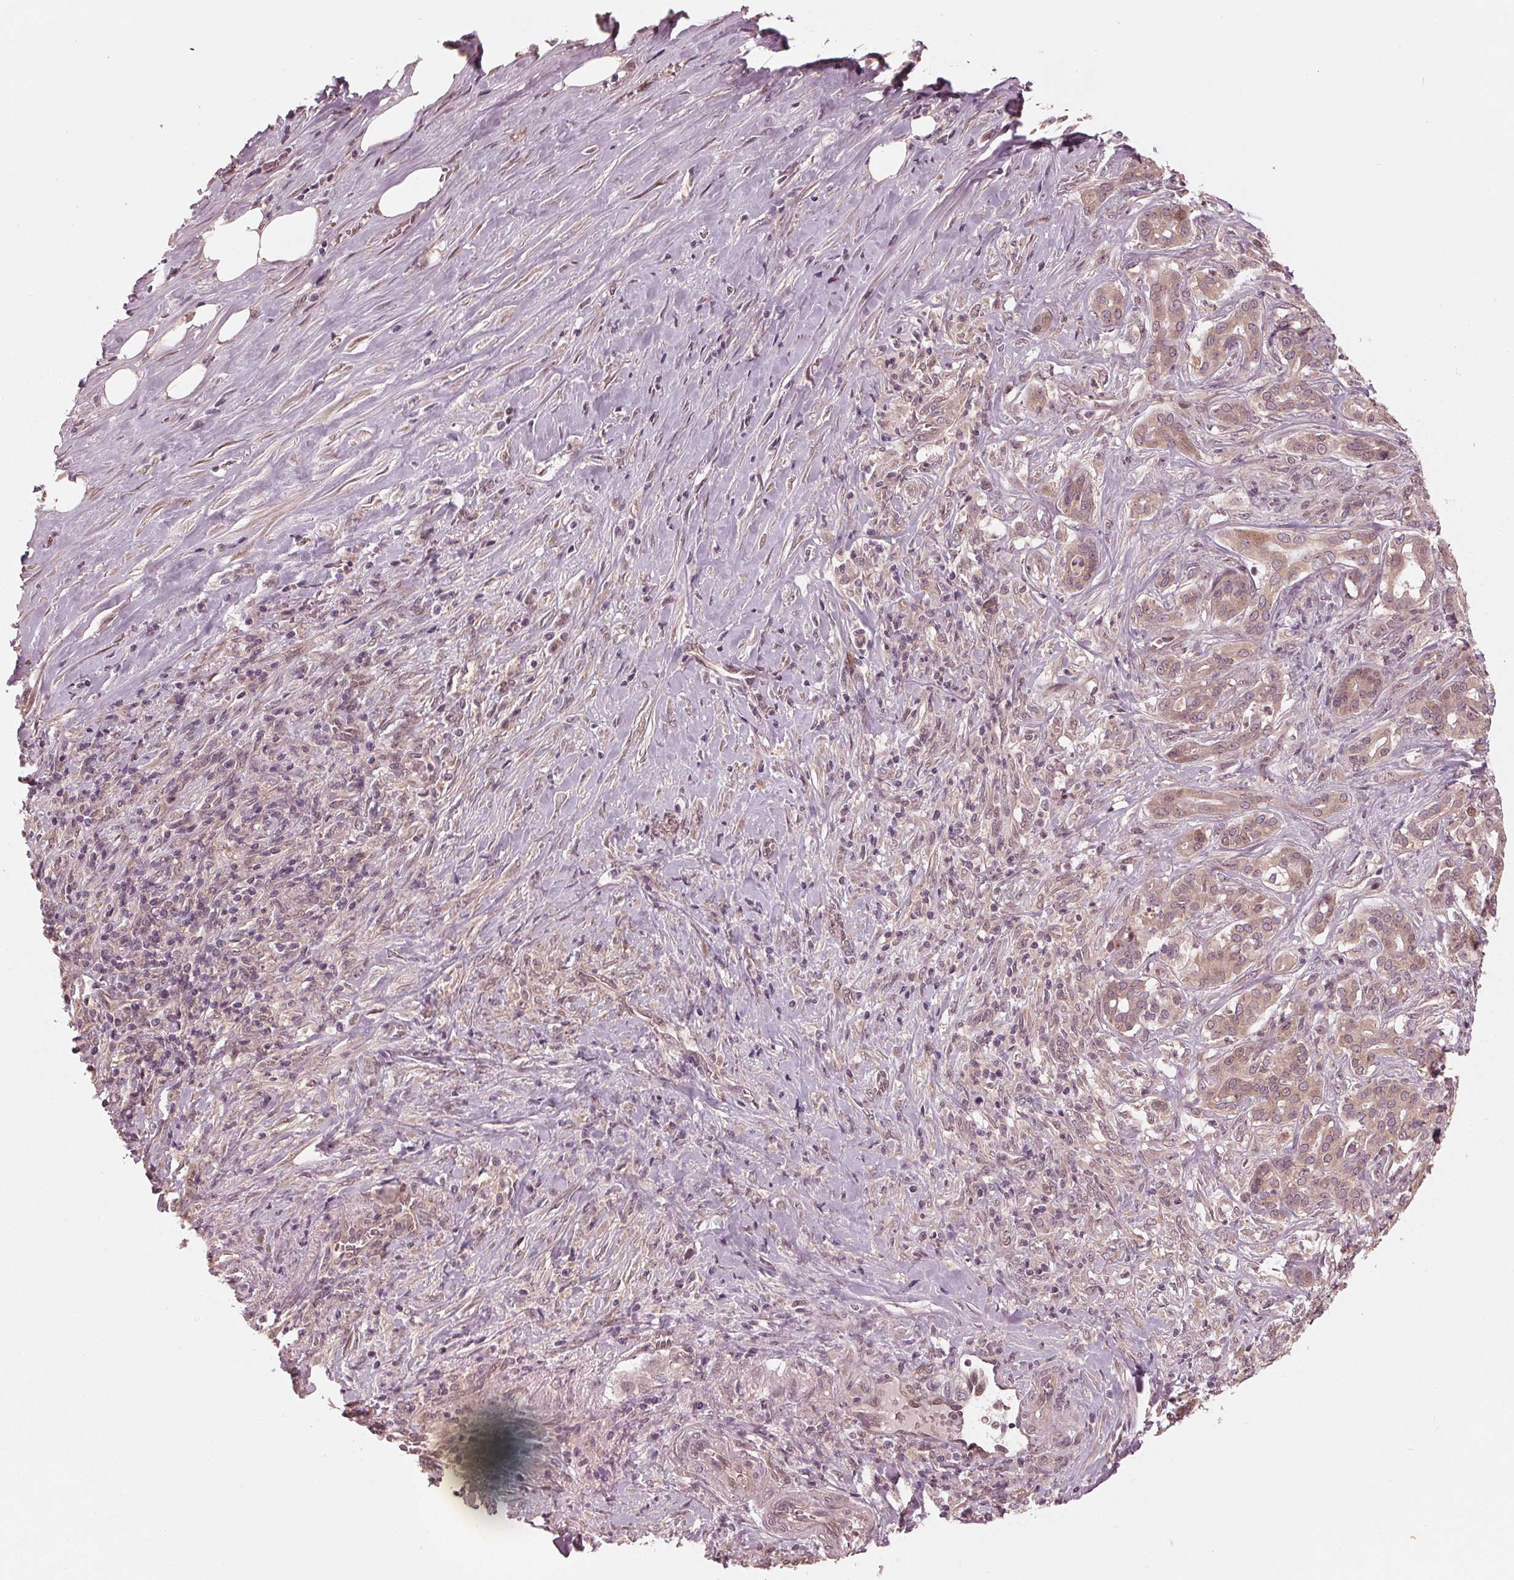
{"staining": {"intensity": "moderate", "quantity": "25%-75%", "location": "cytoplasmic/membranous,nuclear"}, "tissue": "pancreatic cancer", "cell_type": "Tumor cells", "image_type": "cancer", "snomed": [{"axis": "morphology", "description": "Normal tissue, NOS"}, {"axis": "morphology", "description": "Inflammation, NOS"}, {"axis": "morphology", "description": "Adenocarcinoma, NOS"}, {"axis": "topography", "description": "Pancreas"}], "caption": "Pancreatic cancer tissue displays moderate cytoplasmic/membranous and nuclear positivity in approximately 25%-75% of tumor cells, visualized by immunohistochemistry. The staining is performed using DAB brown chromogen to label protein expression. The nuclei are counter-stained blue using hematoxylin.", "gene": "ZNF471", "patient": {"sex": "male", "age": 57}}